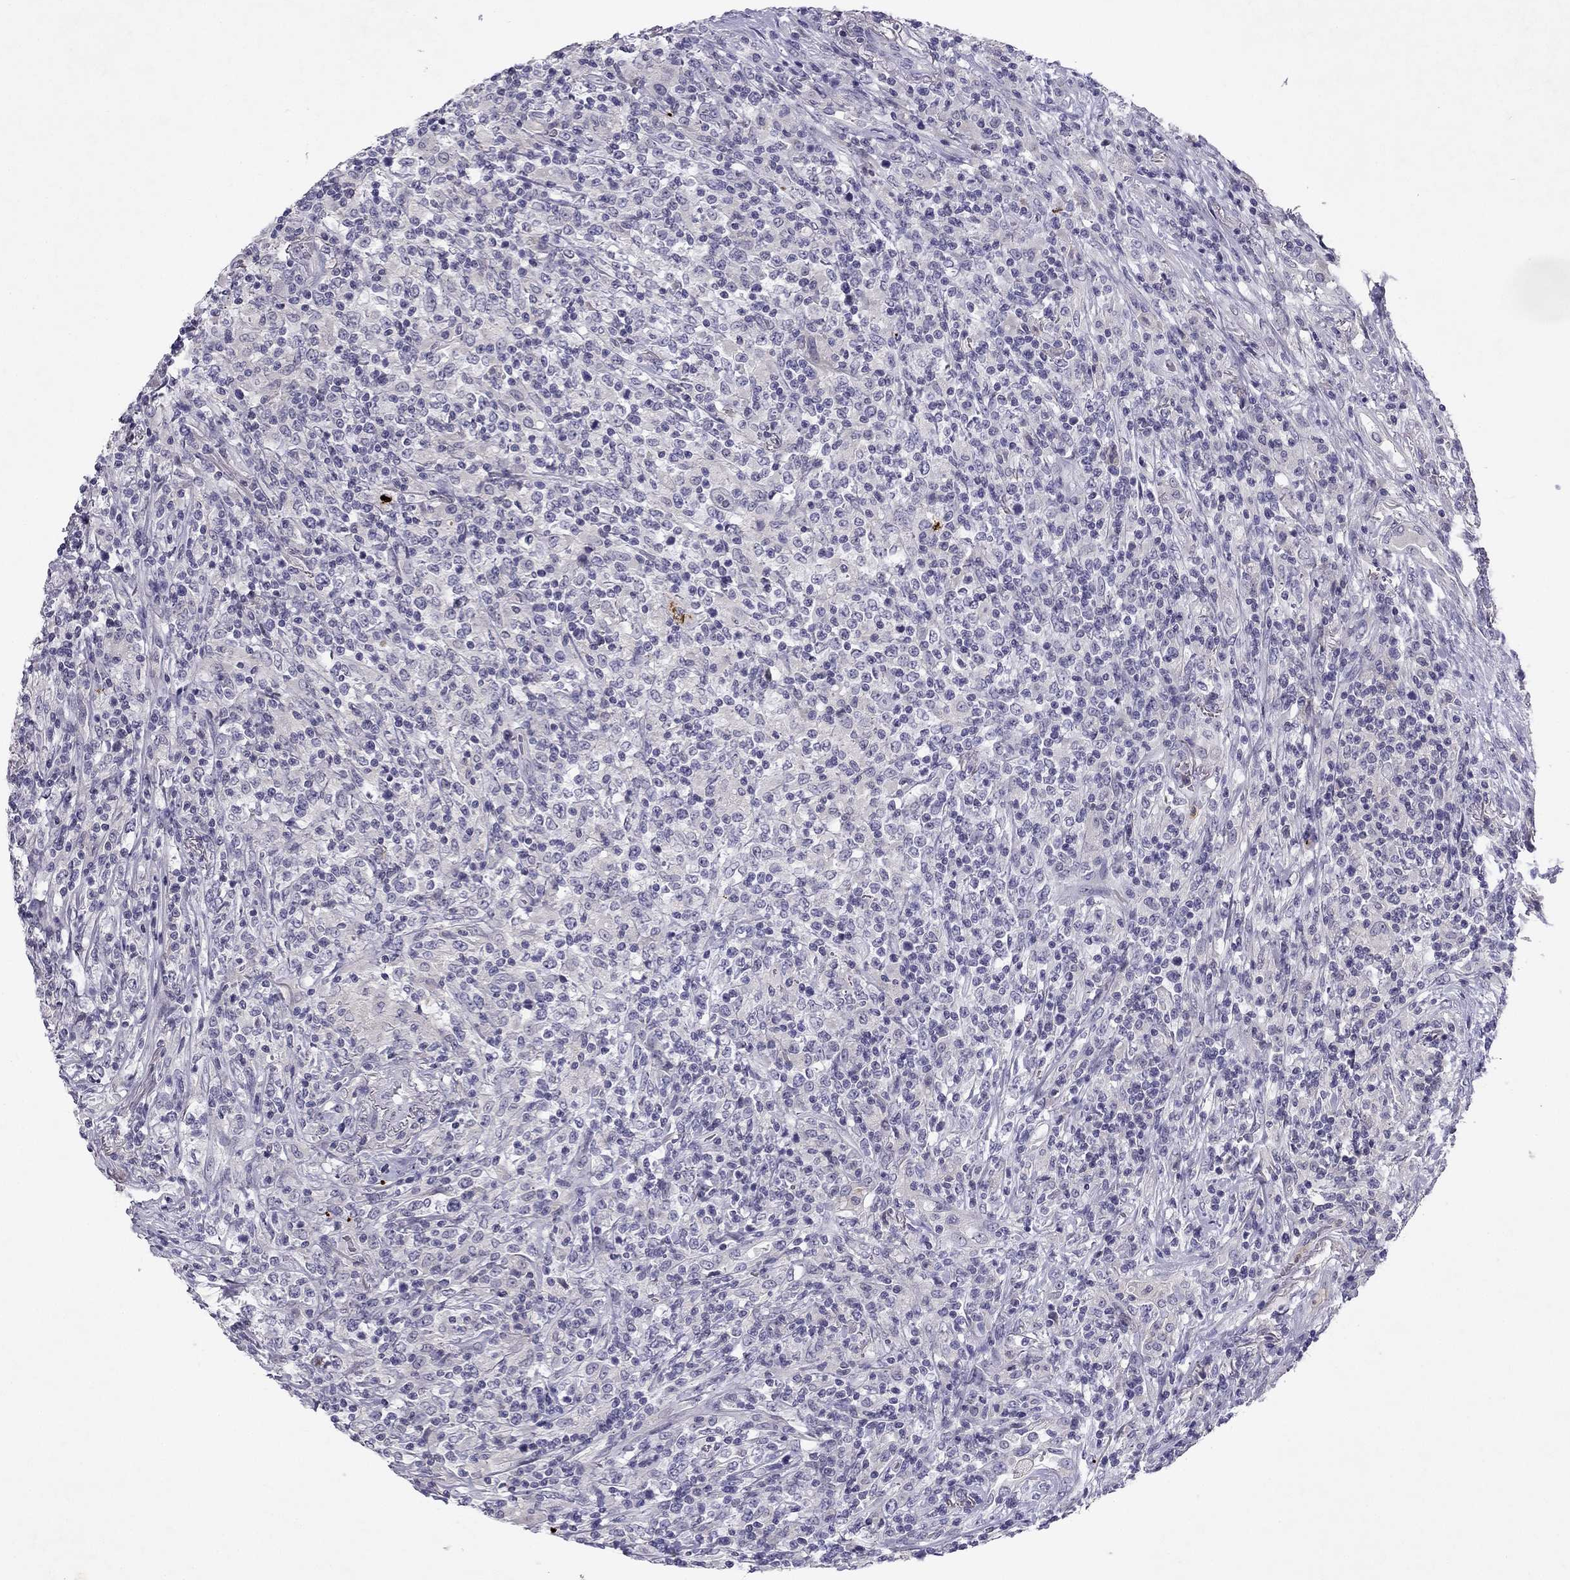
{"staining": {"intensity": "negative", "quantity": "none", "location": "none"}, "tissue": "lymphoma", "cell_type": "Tumor cells", "image_type": "cancer", "snomed": [{"axis": "morphology", "description": "Malignant lymphoma, non-Hodgkin's type, High grade"}, {"axis": "topography", "description": "Lung"}], "caption": "Tumor cells show no significant staining in lymphoma.", "gene": "SLC6A4", "patient": {"sex": "male", "age": 79}}